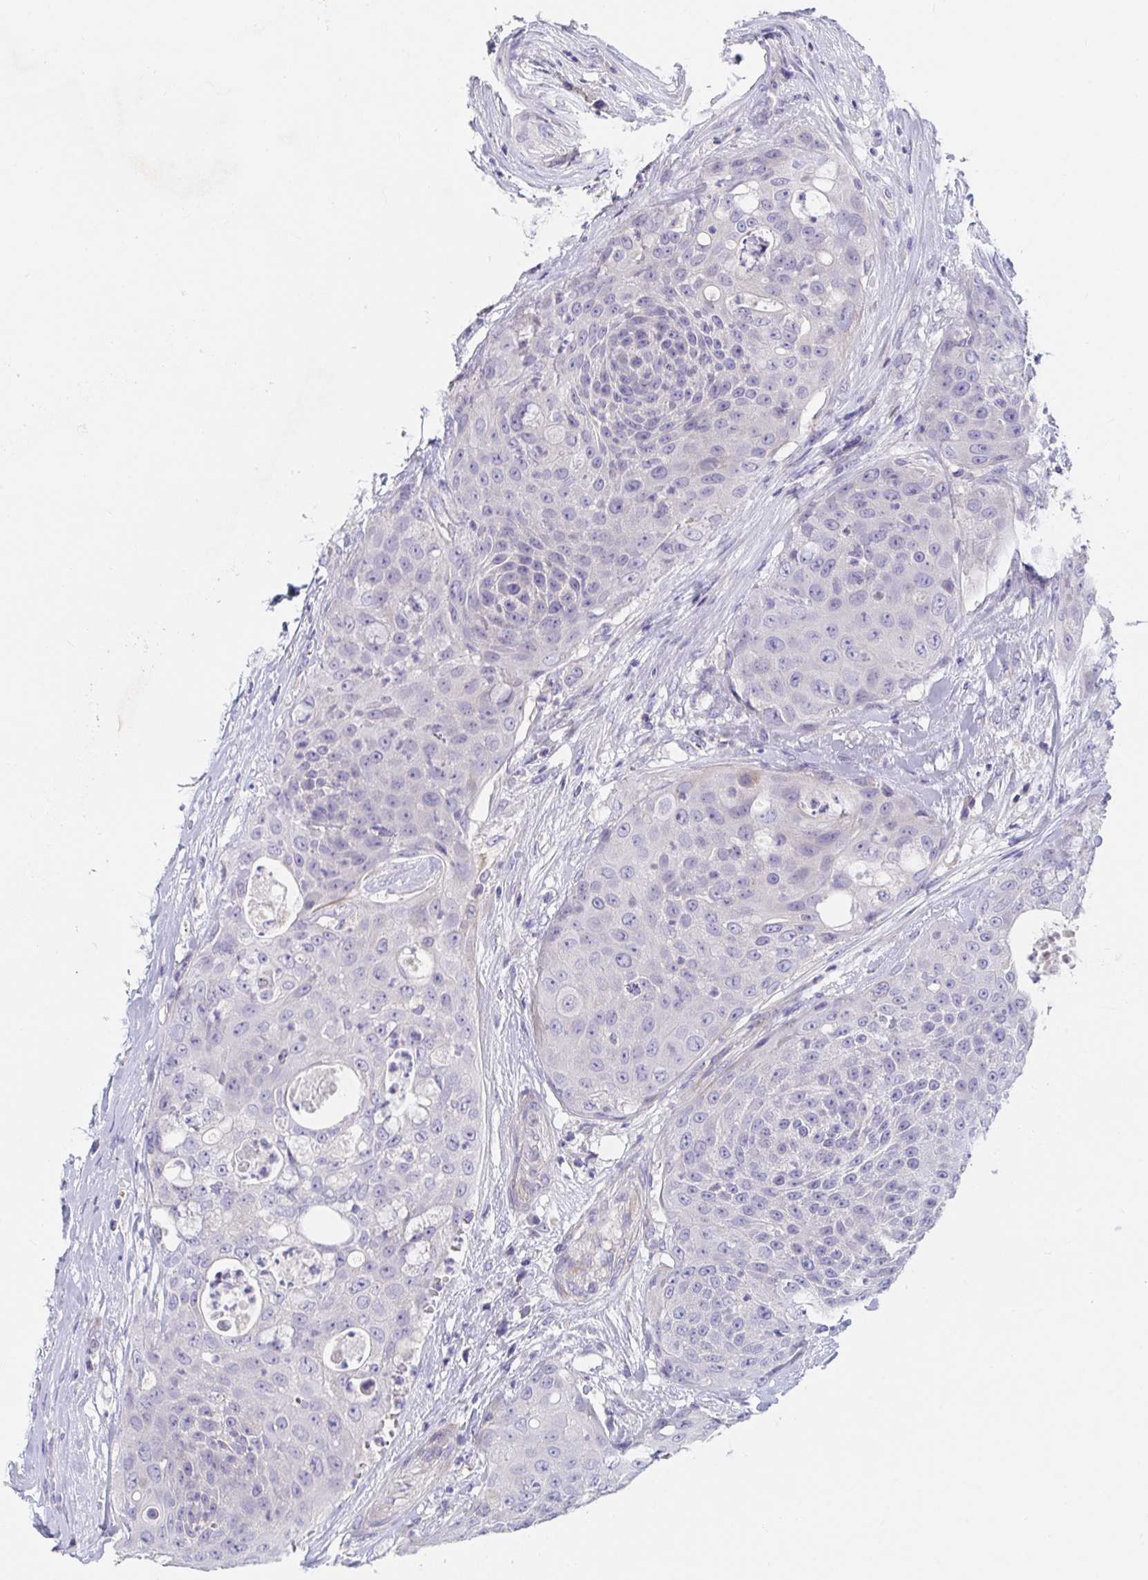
{"staining": {"intensity": "negative", "quantity": "none", "location": "none"}, "tissue": "urothelial cancer", "cell_type": "Tumor cells", "image_type": "cancer", "snomed": [{"axis": "morphology", "description": "Urothelial carcinoma, High grade"}, {"axis": "topography", "description": "Urinary bladder"}], "caption": "Tumor cells show no significant expression in urothelial cancer. The staining was performed using DAB (3,3'-diaminobenzidine) to visualize the protein expression in brown, while the nuclei were stained in blue with hematoxylin (Magnification: 20x).", "gene": "ZNF561", "patient": {"sex": "female", "age": 63}}